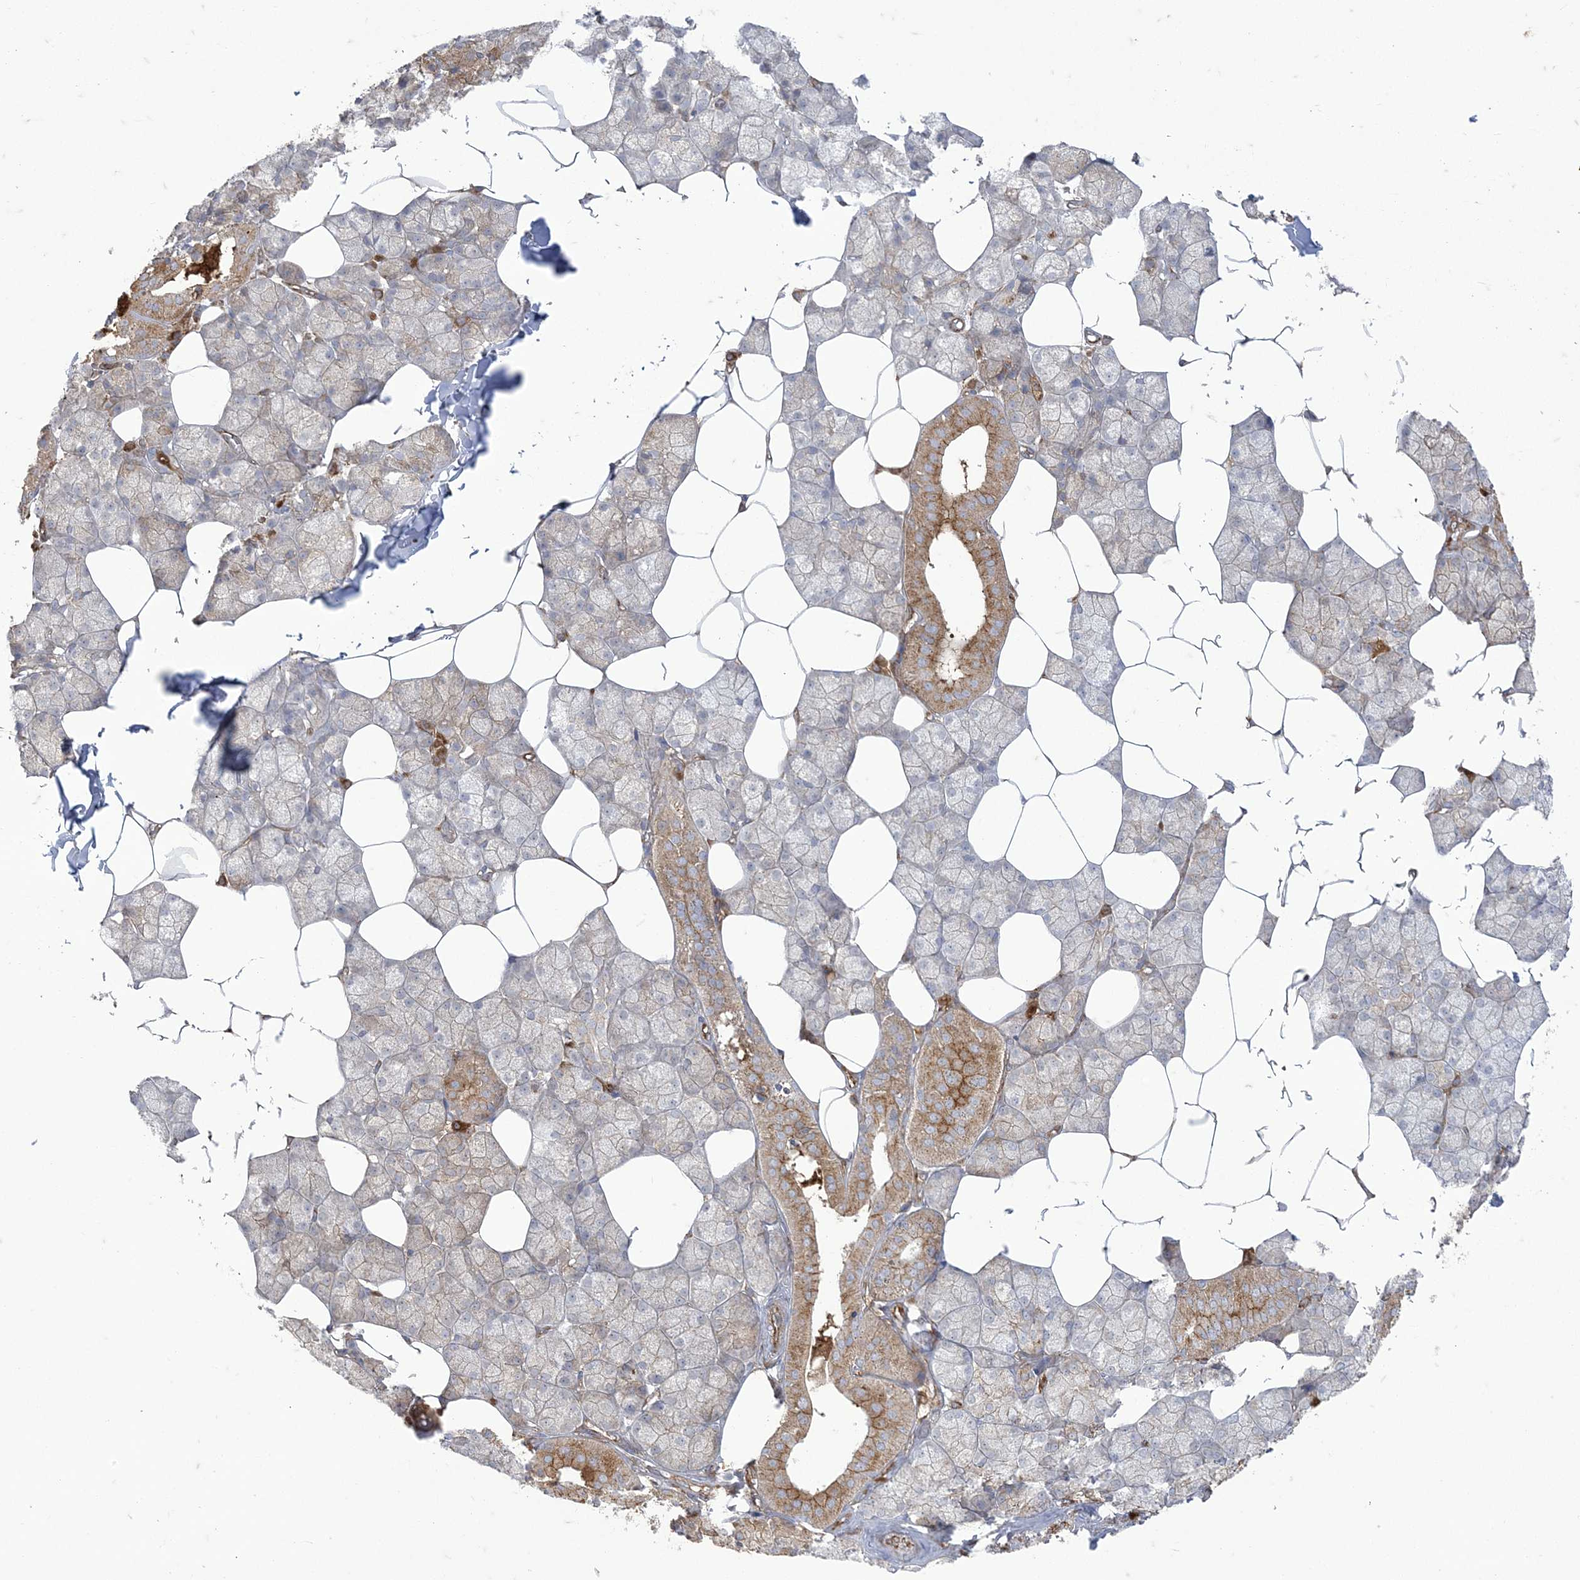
{"staining": {"intensity": "moderate", "quantity": "25%-75%", "location": "cytoplasmic/membranous"}, "tissue": "salivary gland", "cell_type": "Glandular cells", "image_type": "normal", "snomed": [{"axis": "morphology", "description": "Normal tissue, NOS"}, {"axis": "topography", "description": "Salivary gland"}], "caption": "Immunohistochemical staining of normal salivary gland displays 25%-75% levels of moderate cytoplasmic/membranous protein expression in approximately 25%-75% of glandular cells.", "gene": "DERL3", "patient": {"sex": "male", "age": 62}}